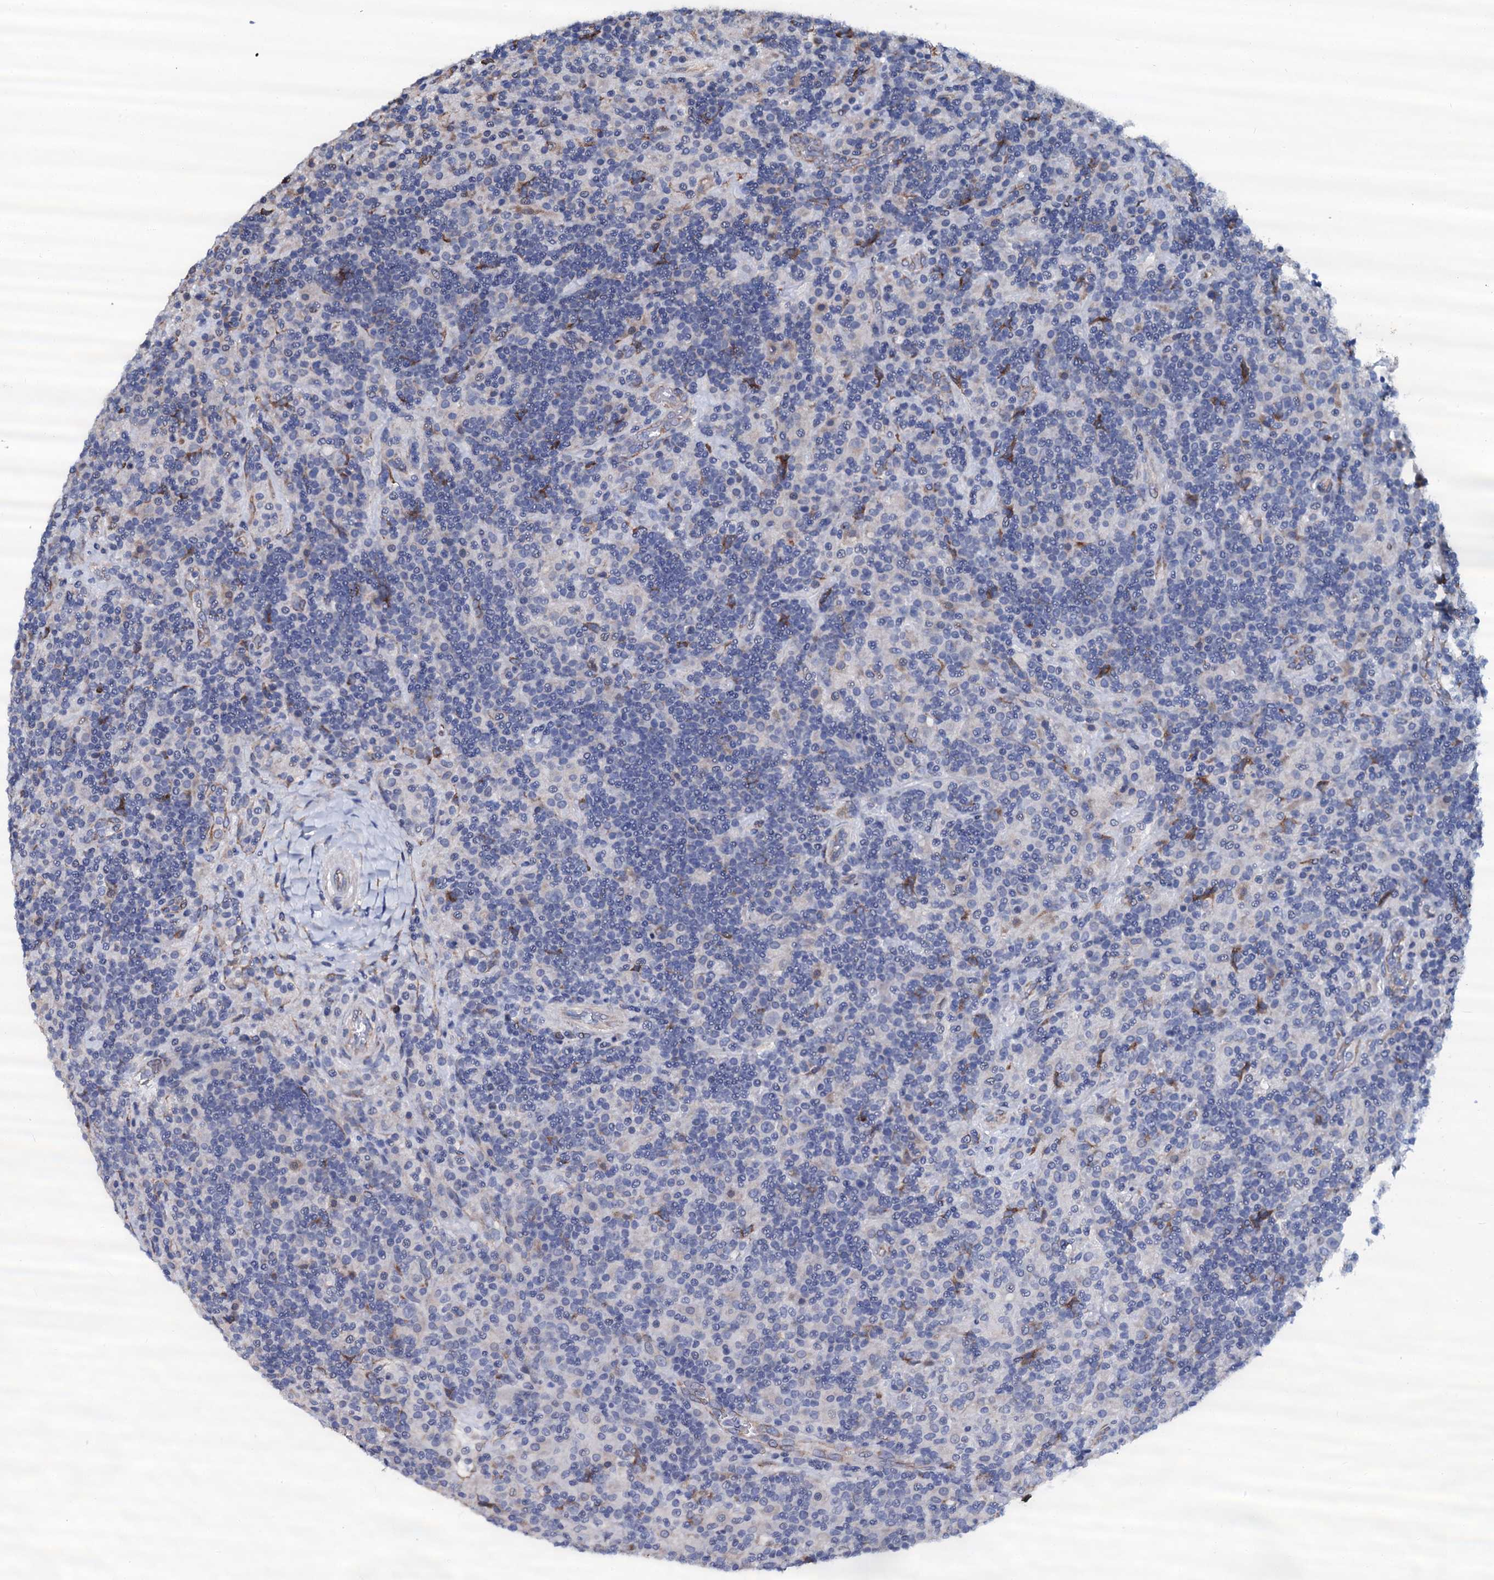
{"staining": {"intensity": "negative", "quantity": "none", "location": "none"}, "tissue": "lymphoma", "cell_type": "Tumor cells", "image_type": "cancer", "snomed": [{"axis": "morphology", "description": "Hodgkin's disease, NOS"}, {"axis": "topography", "description": "Lymph node"}], "caption": "High magnification brightfield microscopy of Hodgkin's disease stained with DAB (brown) and counterstained with hematoxylin (blue): tumor cells show no significant expression. (Stains: DAB (3,3'-diaminobenzidine) immunohistochemistry (IHC) with hematoxylin counter stain, Microscopy: brightfield microscopy at high magnification).", "gene": "AKAP3", "patient": {"sex": "male", "age": 70}}